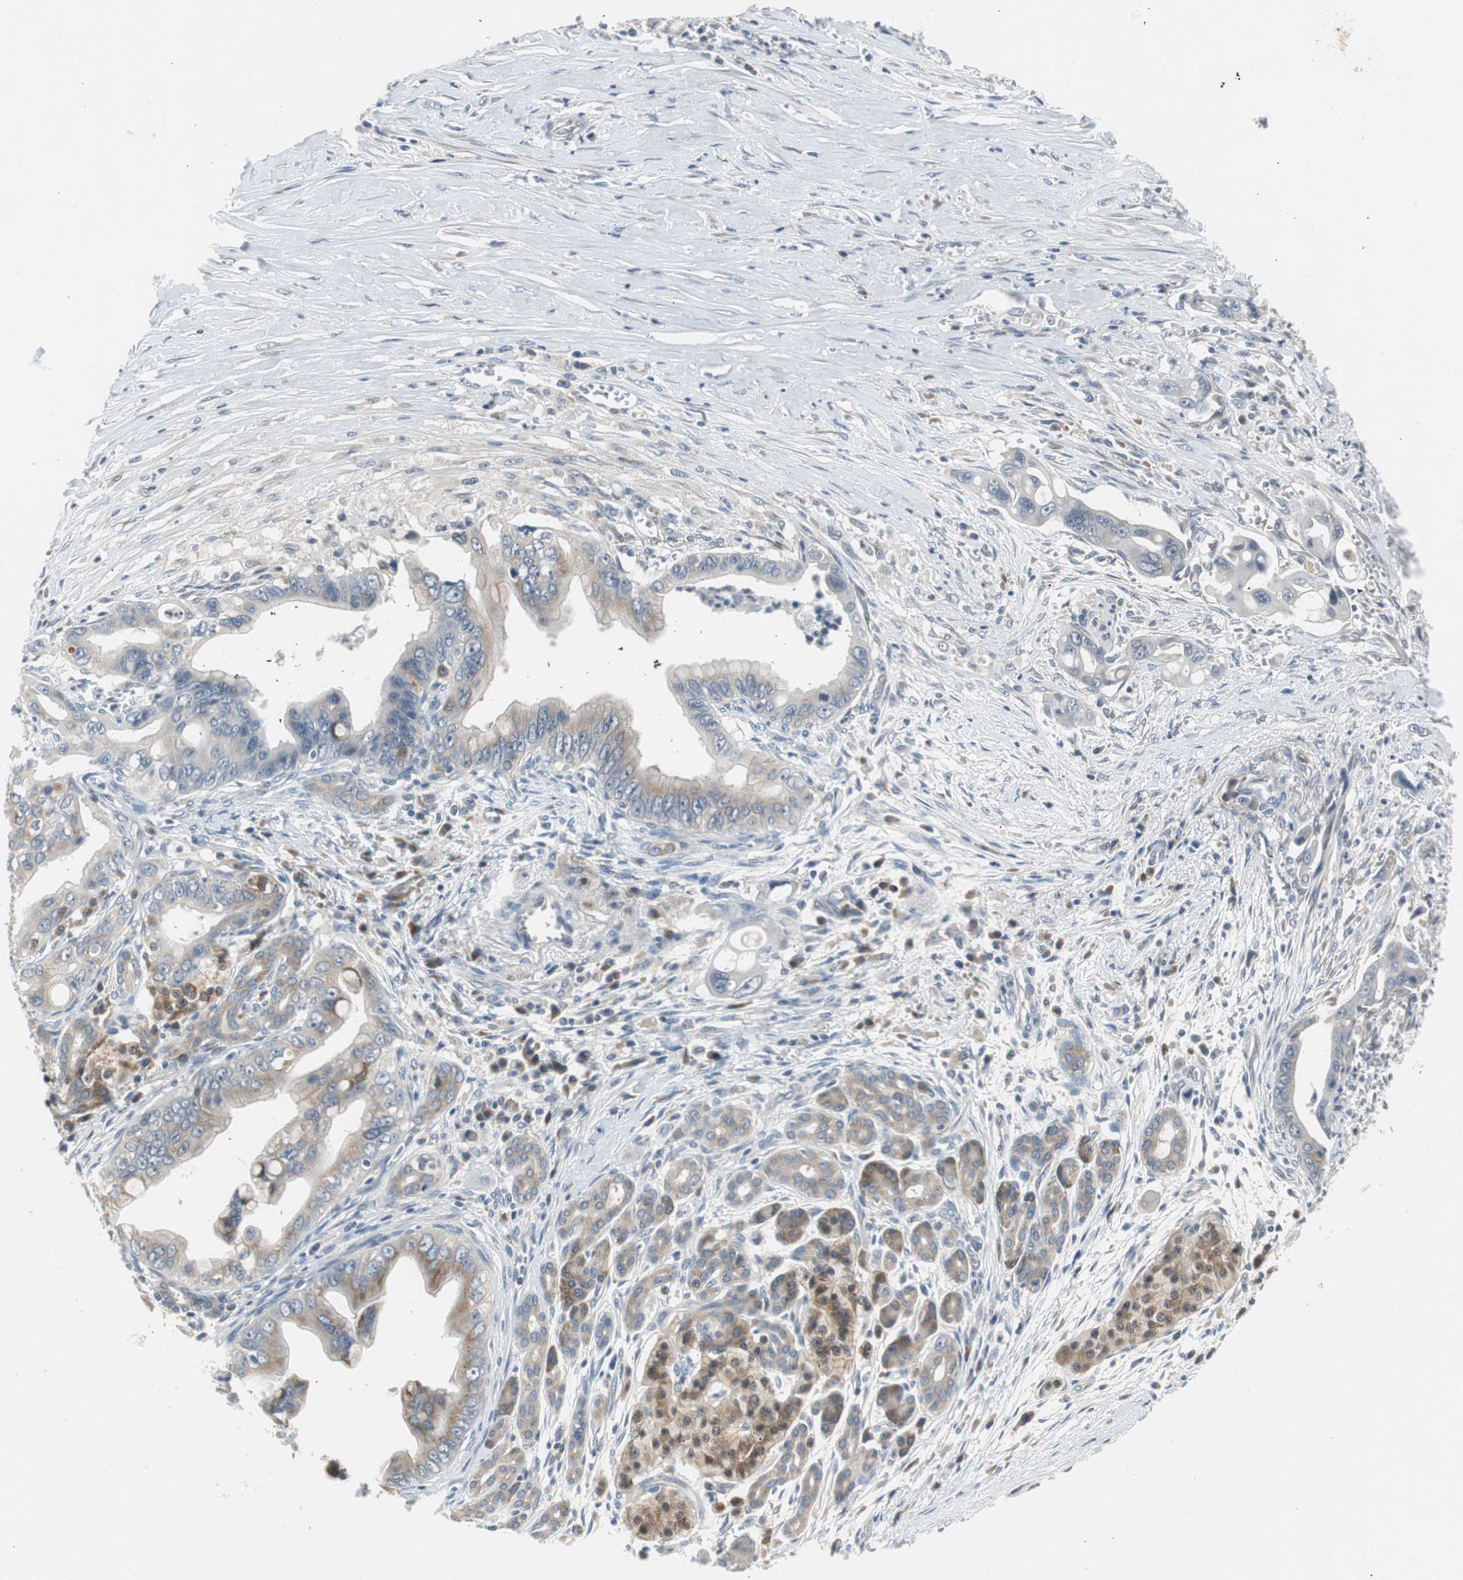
{"staining": {"intensity": "weak", "quantity": "<25%", "location": "cytoplasmic/membranous"}, "tissue": "pancreatic cancer", "cell_type": "Tumor cells", "image_type": "cancer", "snomed": [{"axis": "morphology", "description": "Adenocarcinoma, NOS"}, {"axis": "topography", "description": "Pancreas"}], "caption": "Tumor cells are negative for protein expression in human pancreatic cancer.", "gene": "PLAA", "patient": {"sex": "male", "age": 59}}